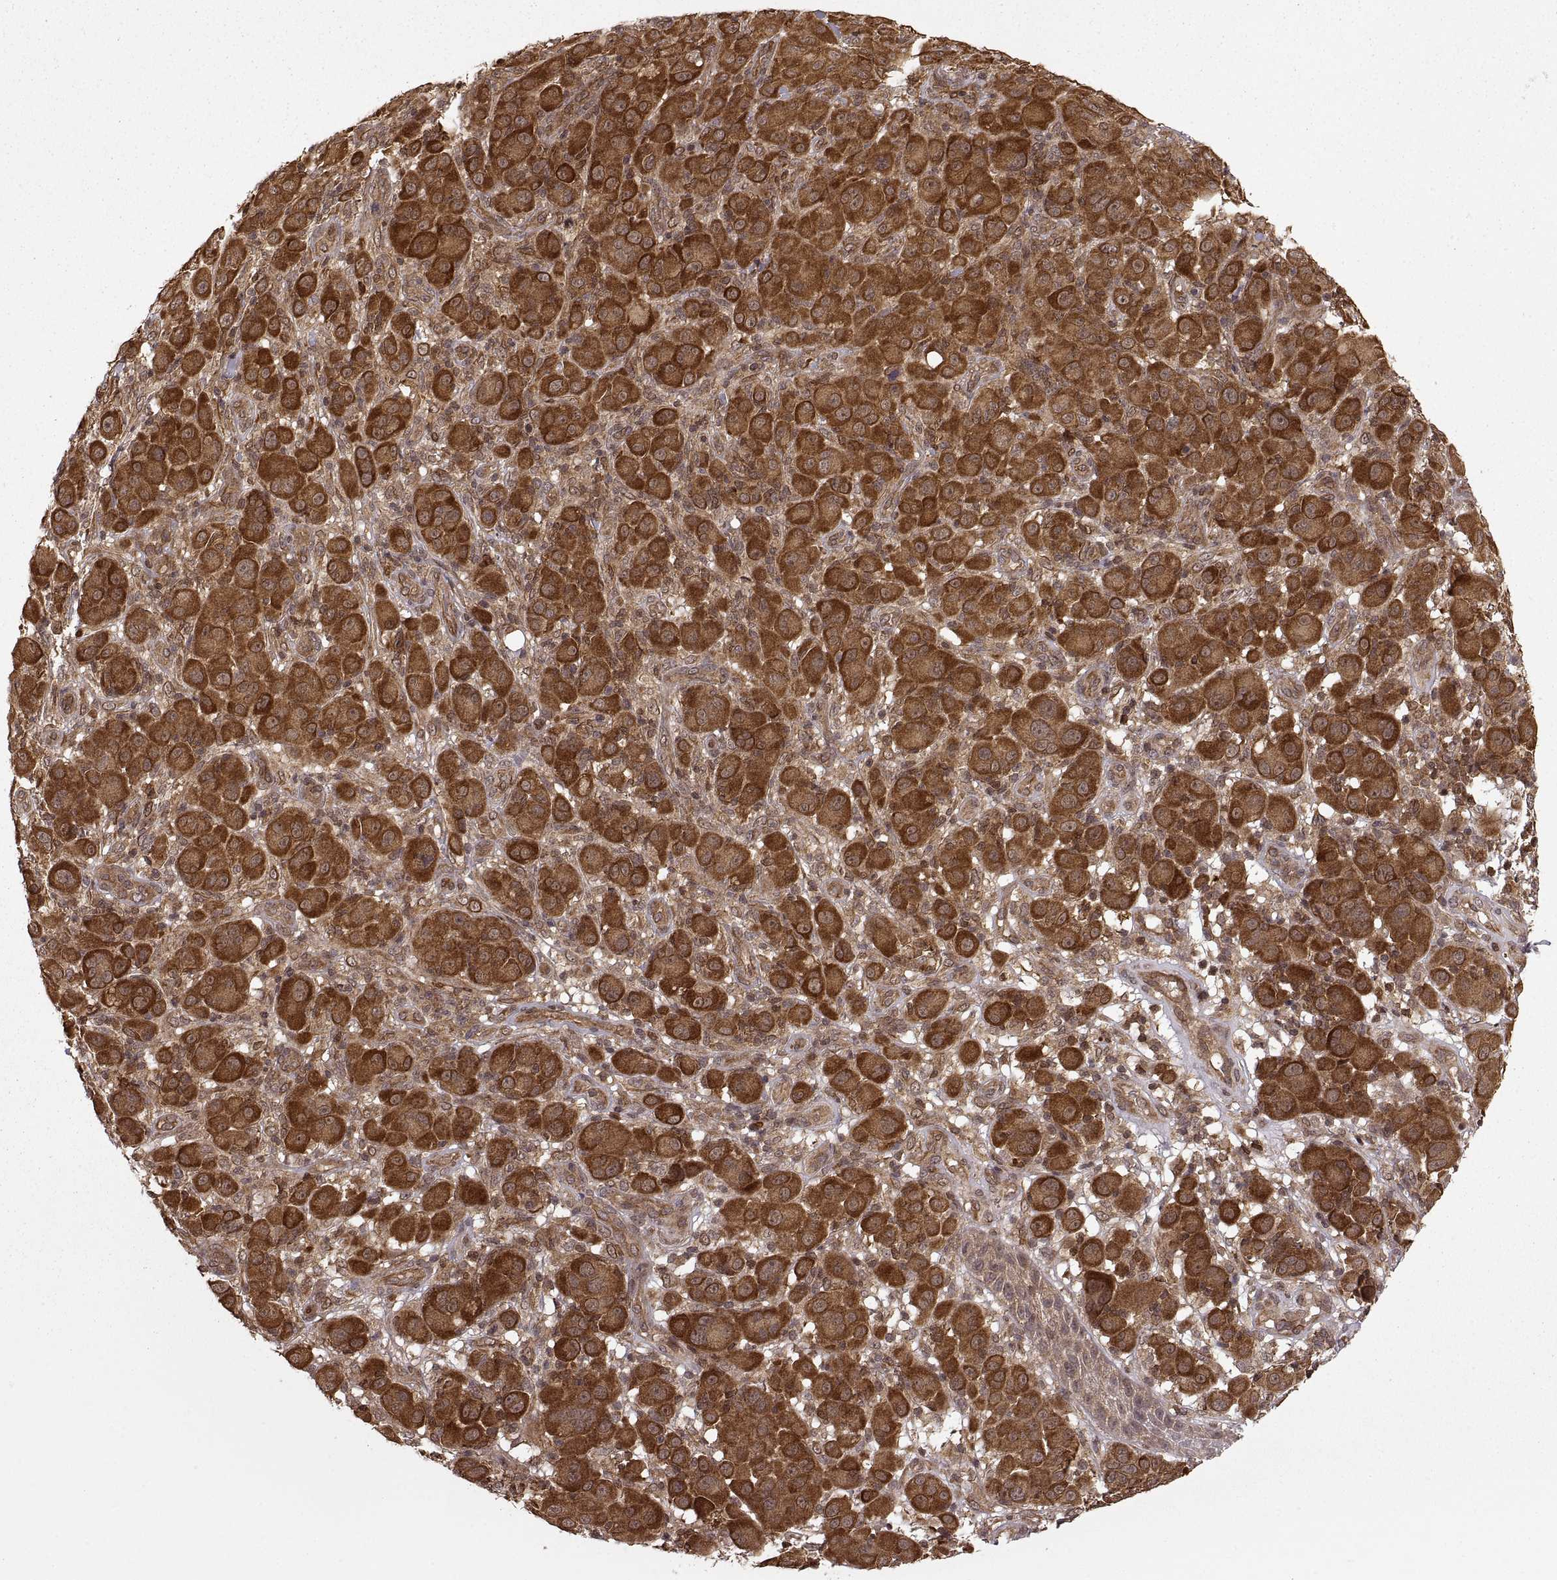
{"staining": {"intensity": "strong", "quantity": ">75%", "location": "cytoplasmic/membranous"}, "tissue": "melanoma", "cell_type": "Tumor cells", "image_type": "cancer", "snomed": [{"axis": "morphology", "description": "Malignant melanoma, NOS"}, {"axis": "topography", "description": "Skin"}], "caption": "IHC histopathology image of malignant melanoma stained for a protein (brown), which displays high levels of strong cytoplasmic/membranous staining in approximately >75% of tumor cells.", "gene": "DEDD", "patient": {"sex": "female", "age": 87}}